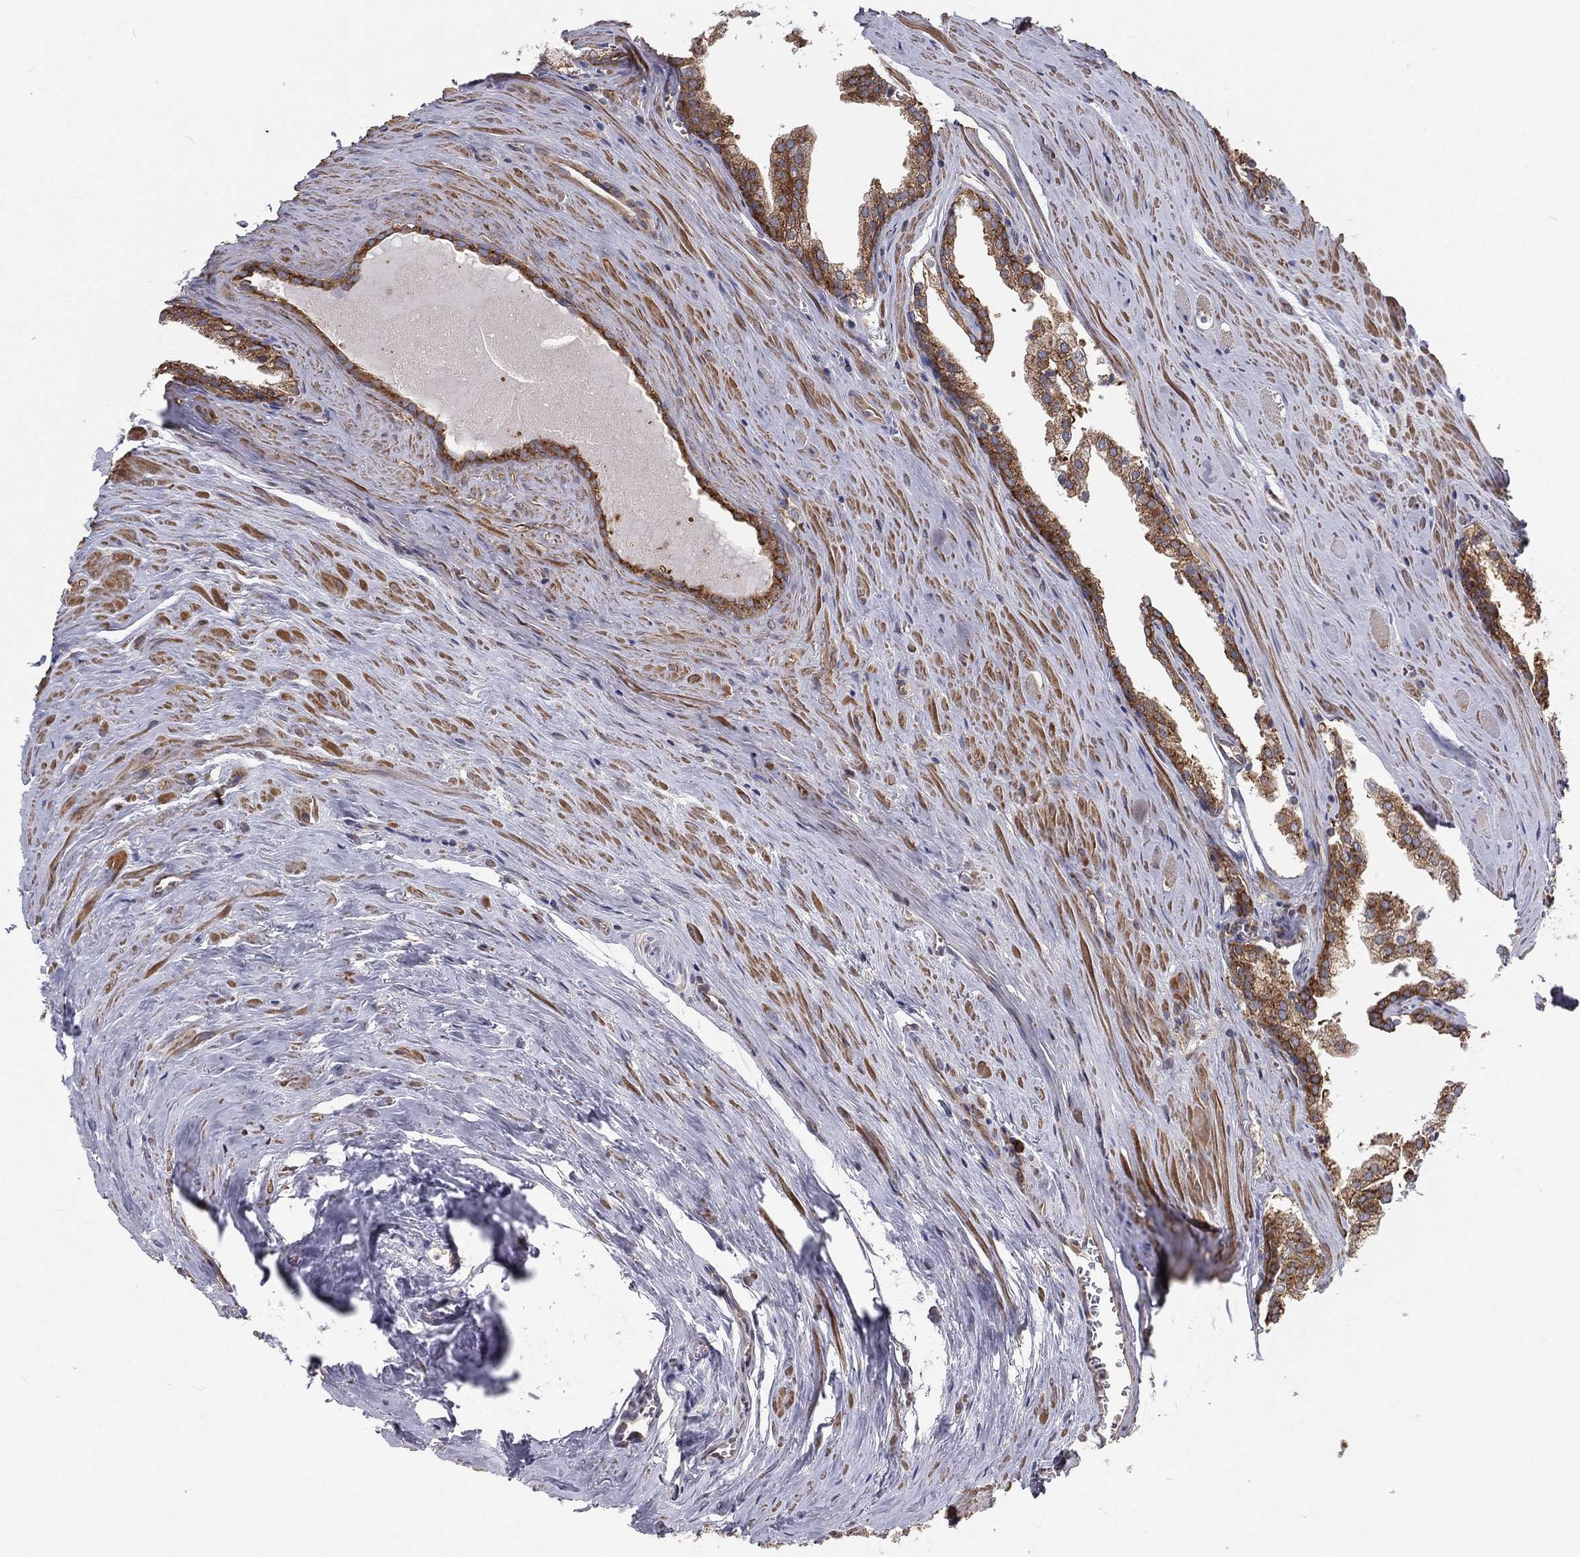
{"staining": {"intensity": "strong", "quantity": "25%-75%", "location": "cytoplasmic/membranous"}, "tissue": "prostate cancer", "cell_type": "Tumor cells", "image_type": "cancer", "snomed": [{"axis": "morphology", "description": "Adenocarcinoma, NOS"}, {"axis": "topography", "description": "Prostate"}], "caption": "The micrograph reveals staining of adenocarcinoma (prostate), revealing strong cytoplasmic/membranous protein staining (brown color) within tumor cells.", "gene": "EIF2B5", "patient": {"sex": "male", "age": 72}}